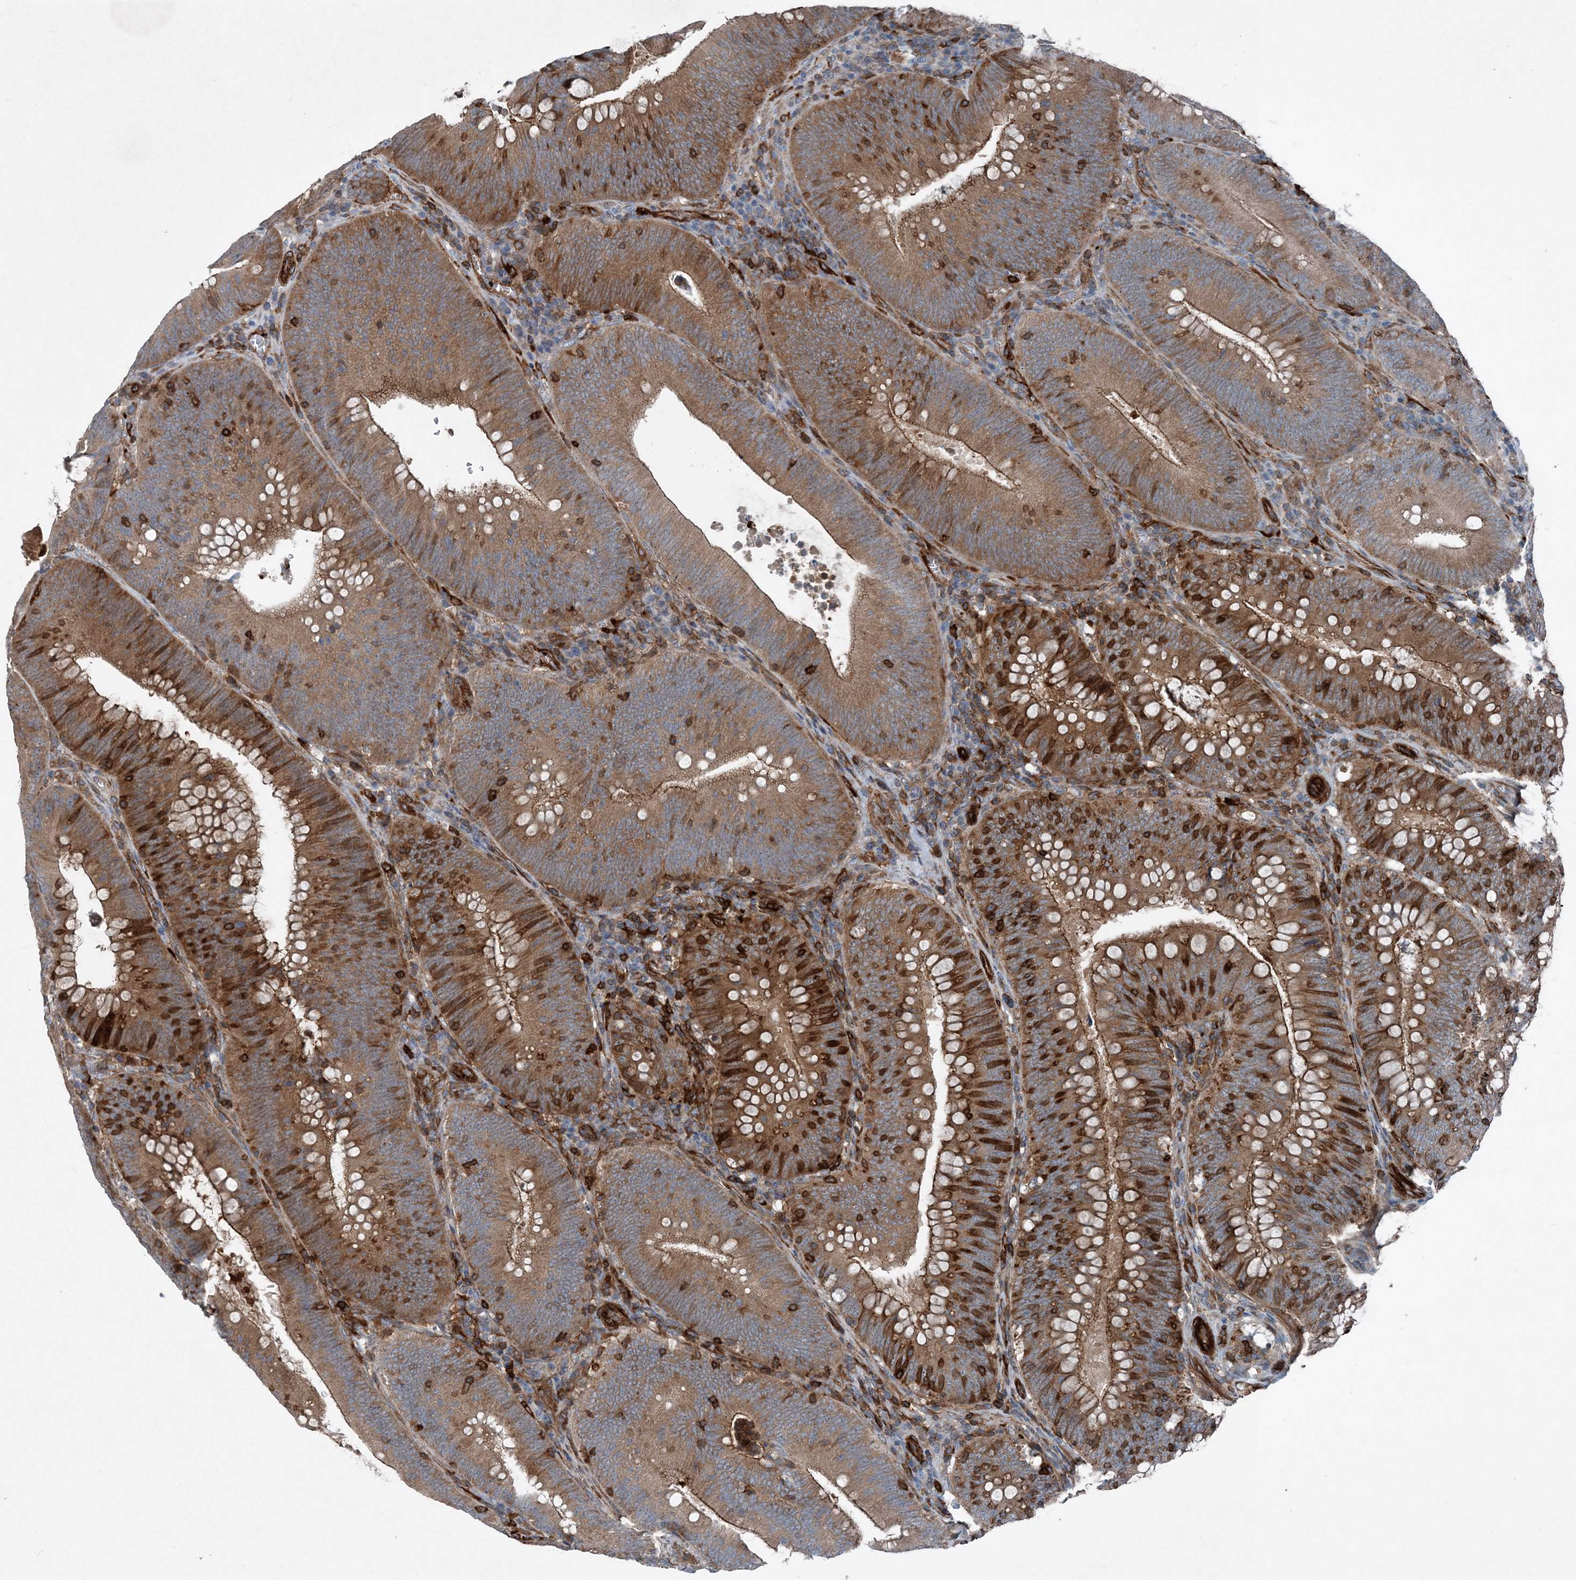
{"staining": {"intensity": "moderate", "quantity": ">75%", "location": "cytoplasmic/membranous"}, "tissue": "colorectal cancer", "cell_type": "Tumor cells", "image_type": "cancer", "snomed": [{"axis": "morphology", "description": "Normal tissue, NOS"}, {"axis": "topography", "description": "Colon"}], "caption": "Colorectal cancer tissue demonstrates moderate cytoplasmic/membranous staining in about >75% of tumor cells, visualized by immunohistochemistry.", "gene": "DGUOK", "patient": {"sex": "female", "age": 82}}